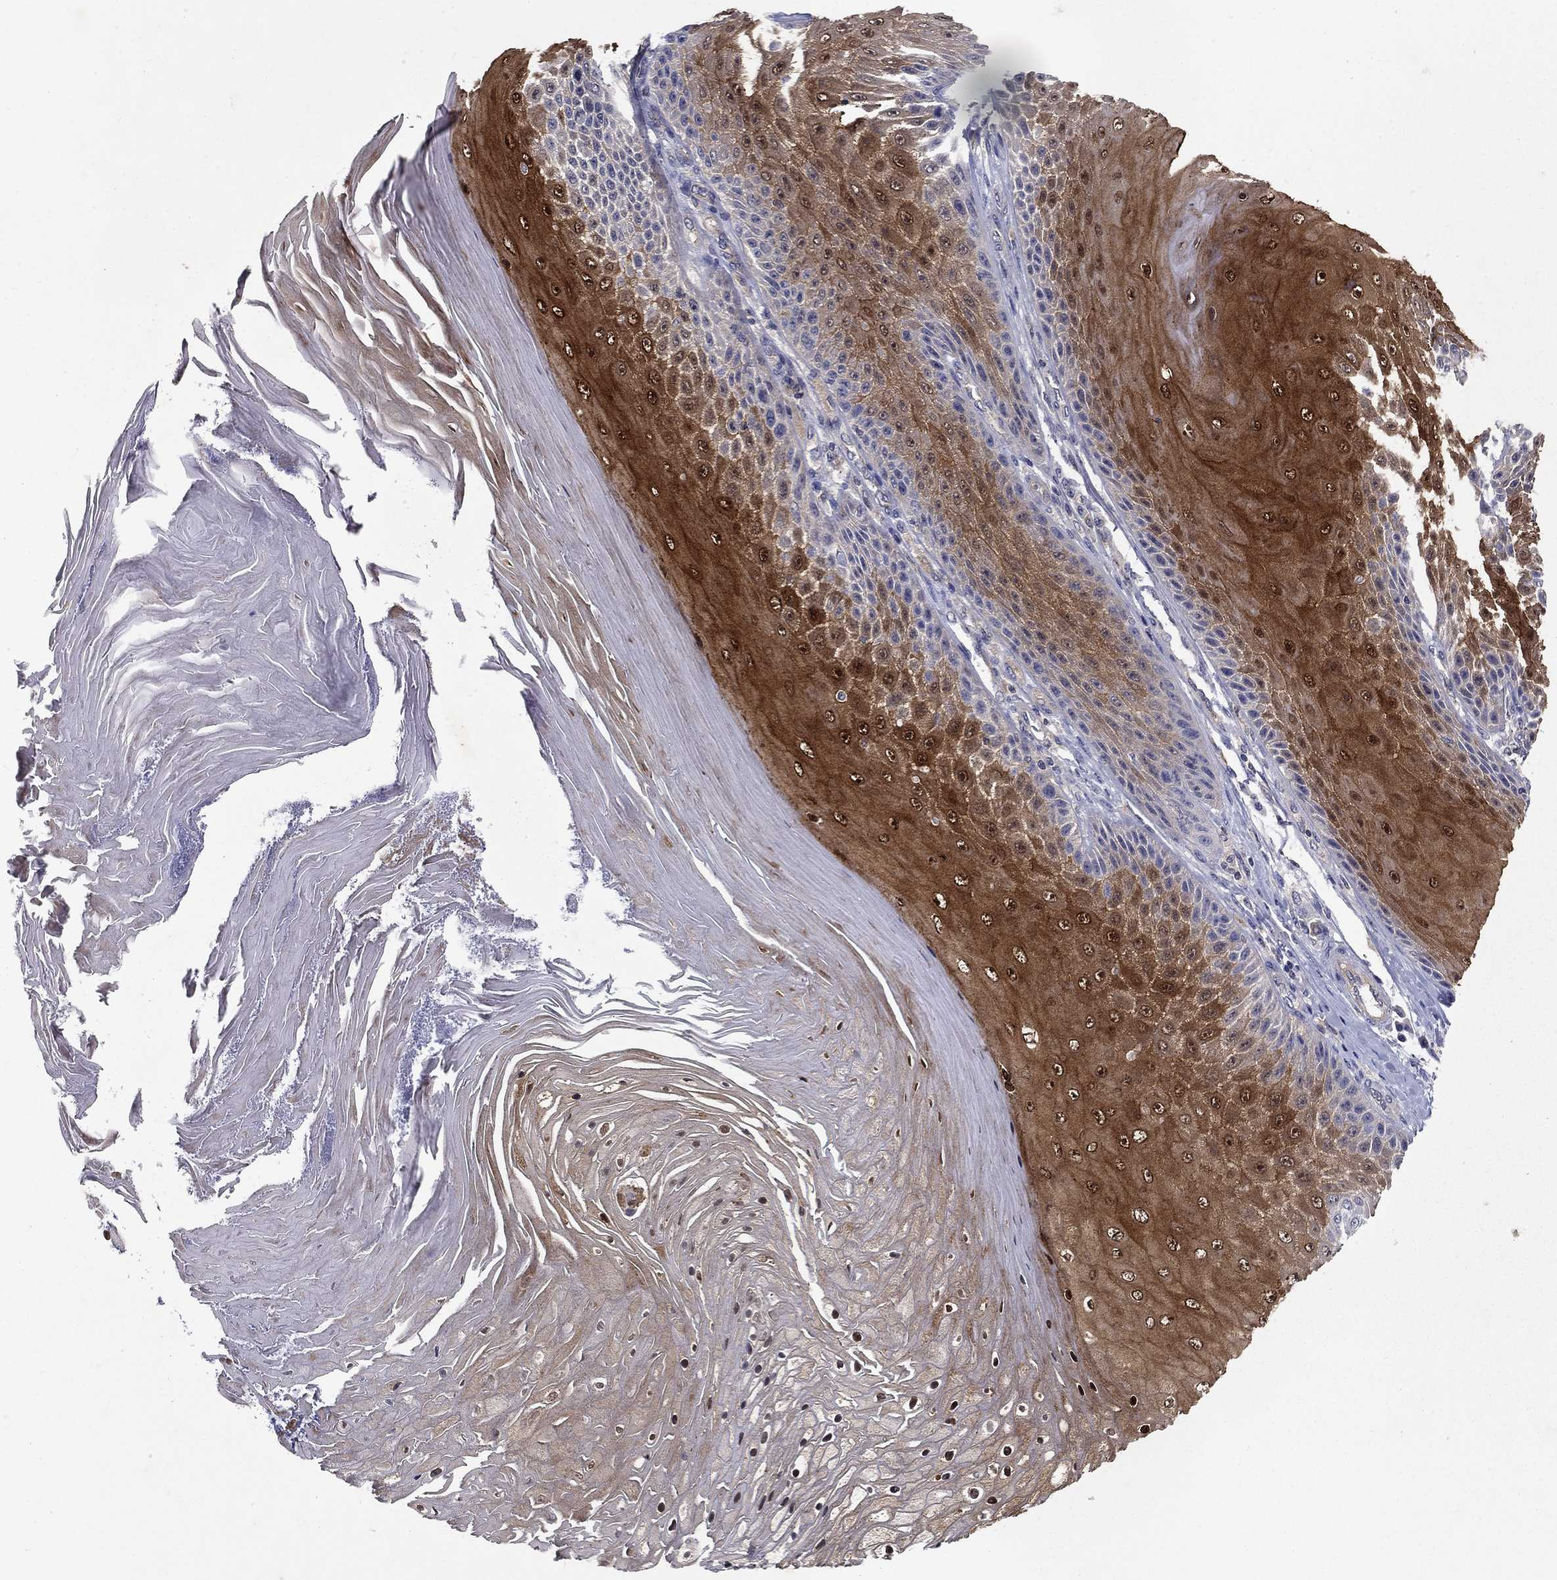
{"staining": {"intensity": "moderate", "quantity": "25%-75%", "location": "cytoplasmic/membranous"}, "tissue": "skin cancer", "cell_type": "Tumor cells", "image_type": "cancer", "snomed": [{"axis": "morphology", "description": "Squamous cell carcinoma, NOS"}, {"axis": "topography", "description": "Skin"}], "caption": "Human skin squamous cell carcinoma stained with a protein marker demonstrates moderate staining in tumor cells.", "gene": "GLTP", "patient": {"sex": "male", "age": 62}}